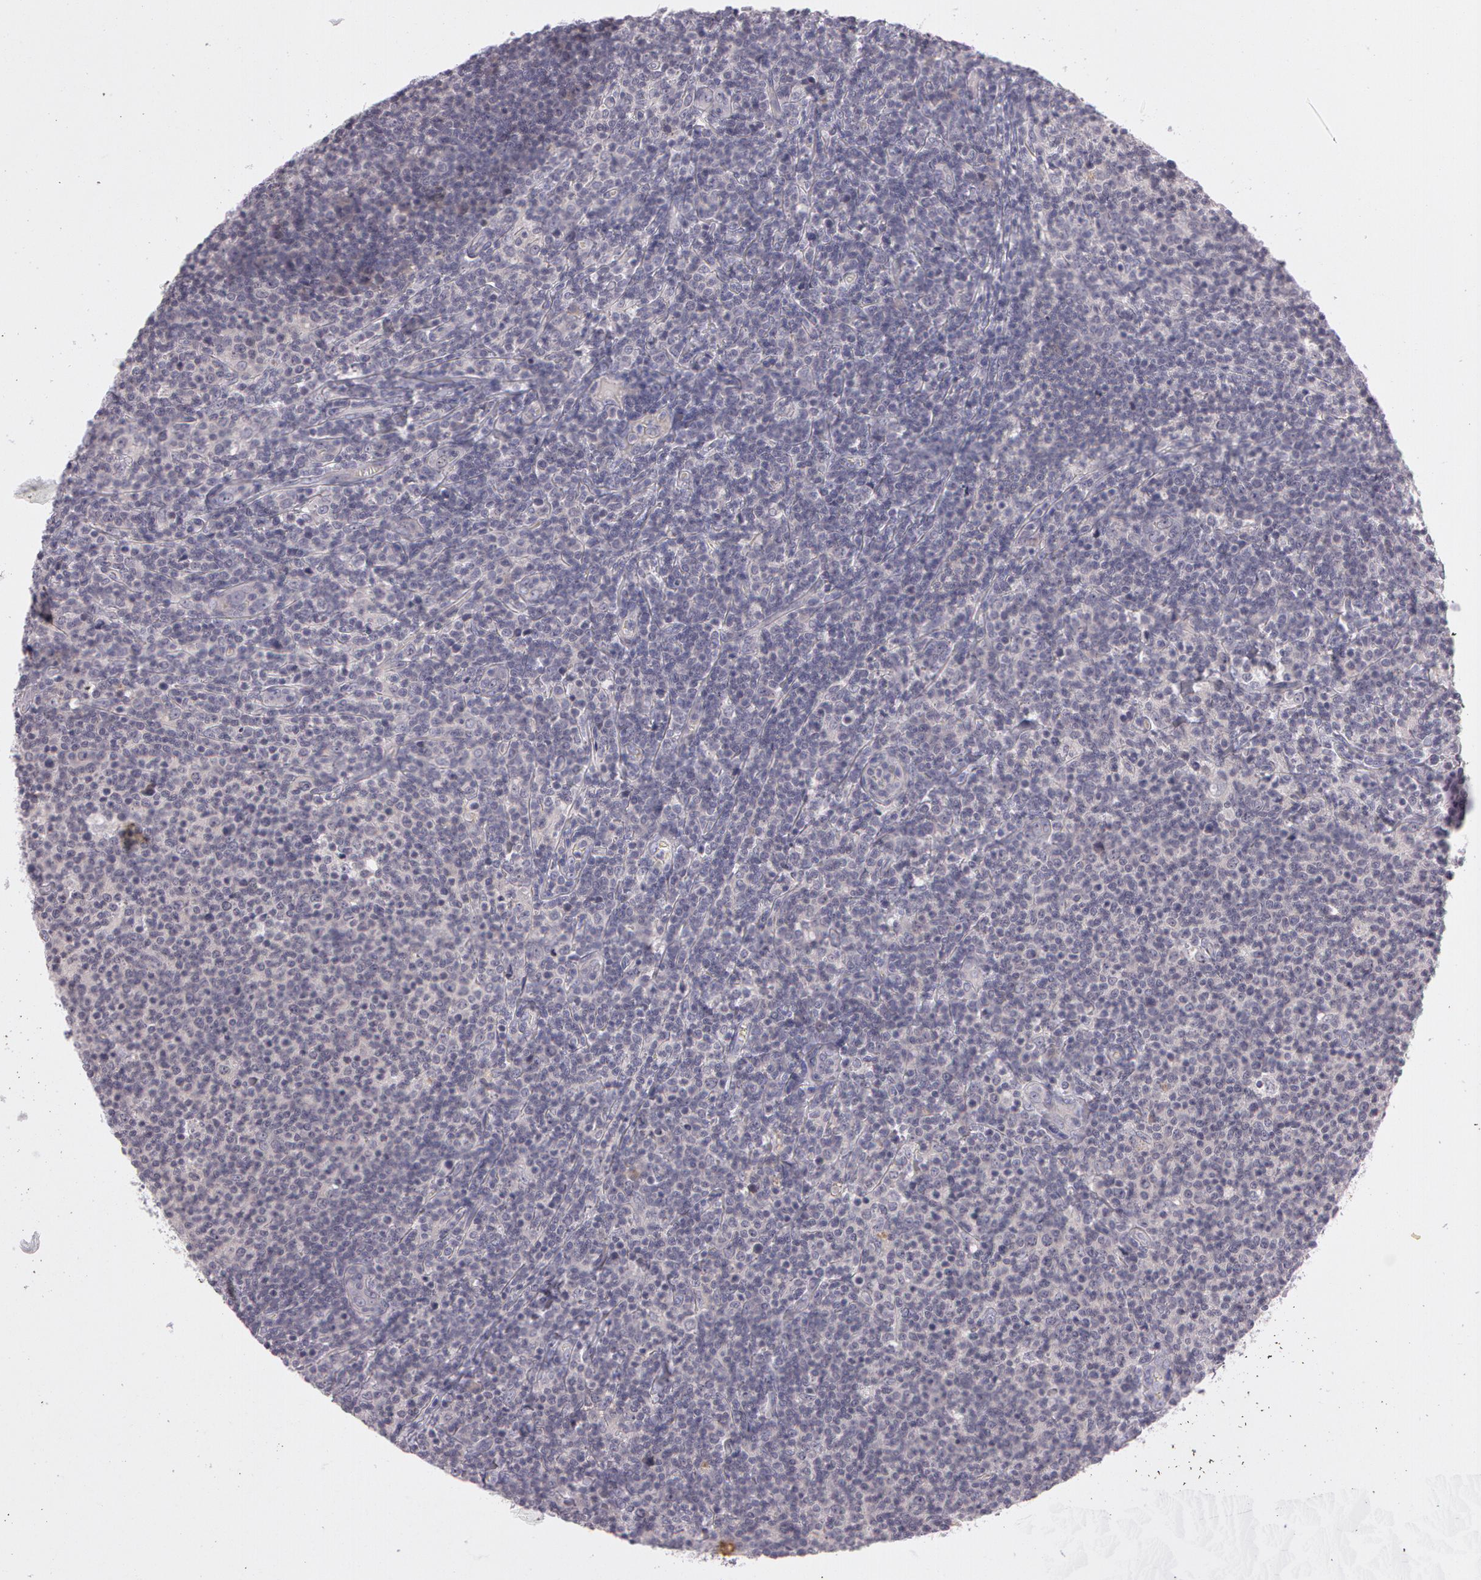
{"staining": {"intensity": "weak", "quantity": "<25%", "location": "cytoplasmic/membranous"}, "tissue": "lymphoma", "cell_type": "Tumor cells", "image_type": "cancer", "snomed": [{"axis": "morphology", "description": "Malignant lymphoma, non-Hodgkin's type, Low grade"}, {"axis": "topography", "description": "Lymph node"}], "caption": "Immunohistochemistry of low-grade malignant lymphoma, non-Hodgkin's type shows no expression in tumor cells. The staining is performed using DAB (3,3'-diaminobenzidine) brown chromogen with nuclei counter-stained in using hematoxylin.", "gene": "MXRA5", "patient": {"sex": "male", "age": 74}}